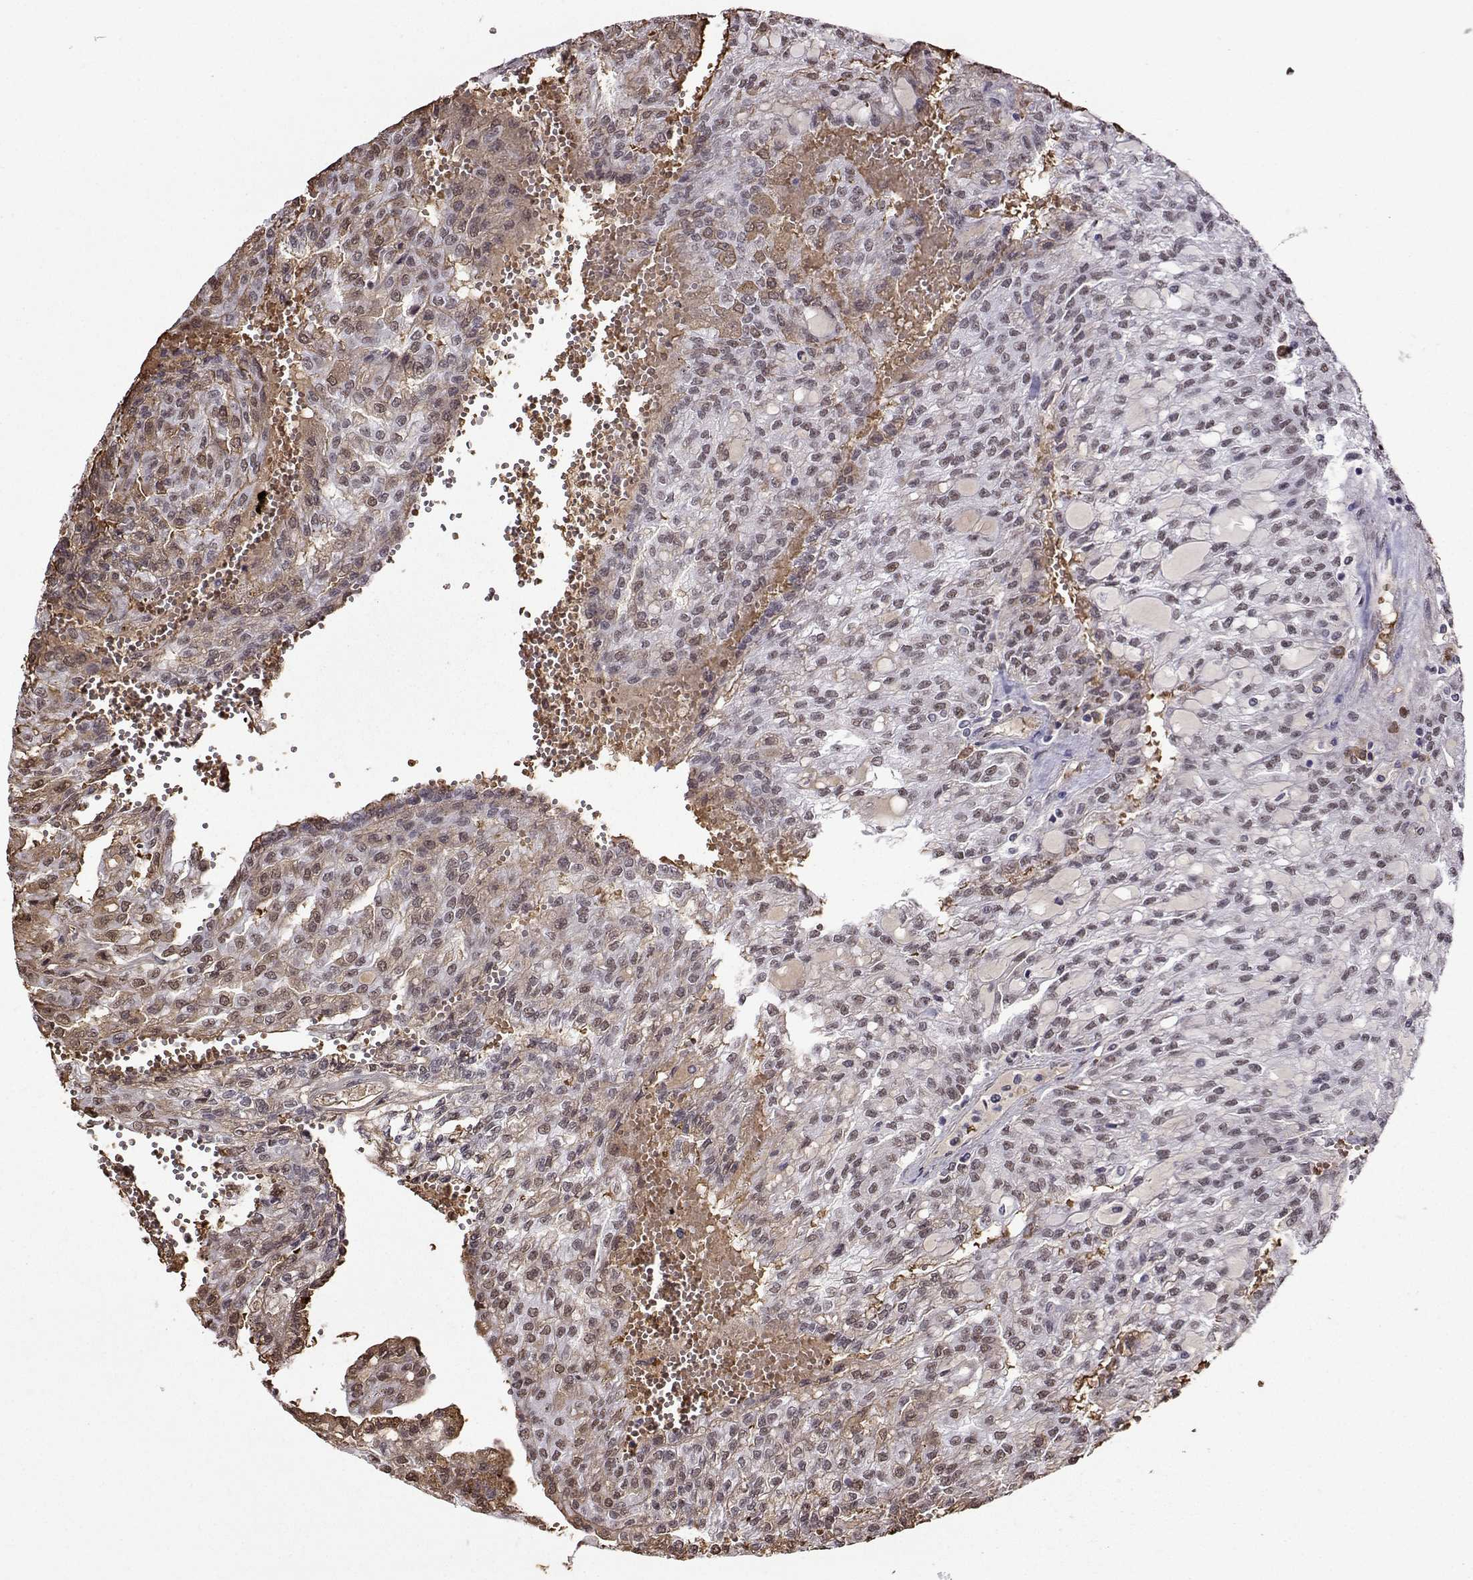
{"staining": {"intensity": "negative", "quantity": "none", "location": "none"}, "tissue": "renal cancer", "cell_type": "Tumor cells", "image_type": "cancer", "snomed": [{"axis": "morphology", "description": "Adenocarcinoma, NOS"}, {"axis": "topography", "description": "Kidney"}], "caption": "High power microscopy micrograph of an immunohistochemistry (IHC) photomicrograph of renal cancer, revealing no significant expression in tumor cells.", "gene": "CCNK", "patient": {"sex": "male", "age": 63}}